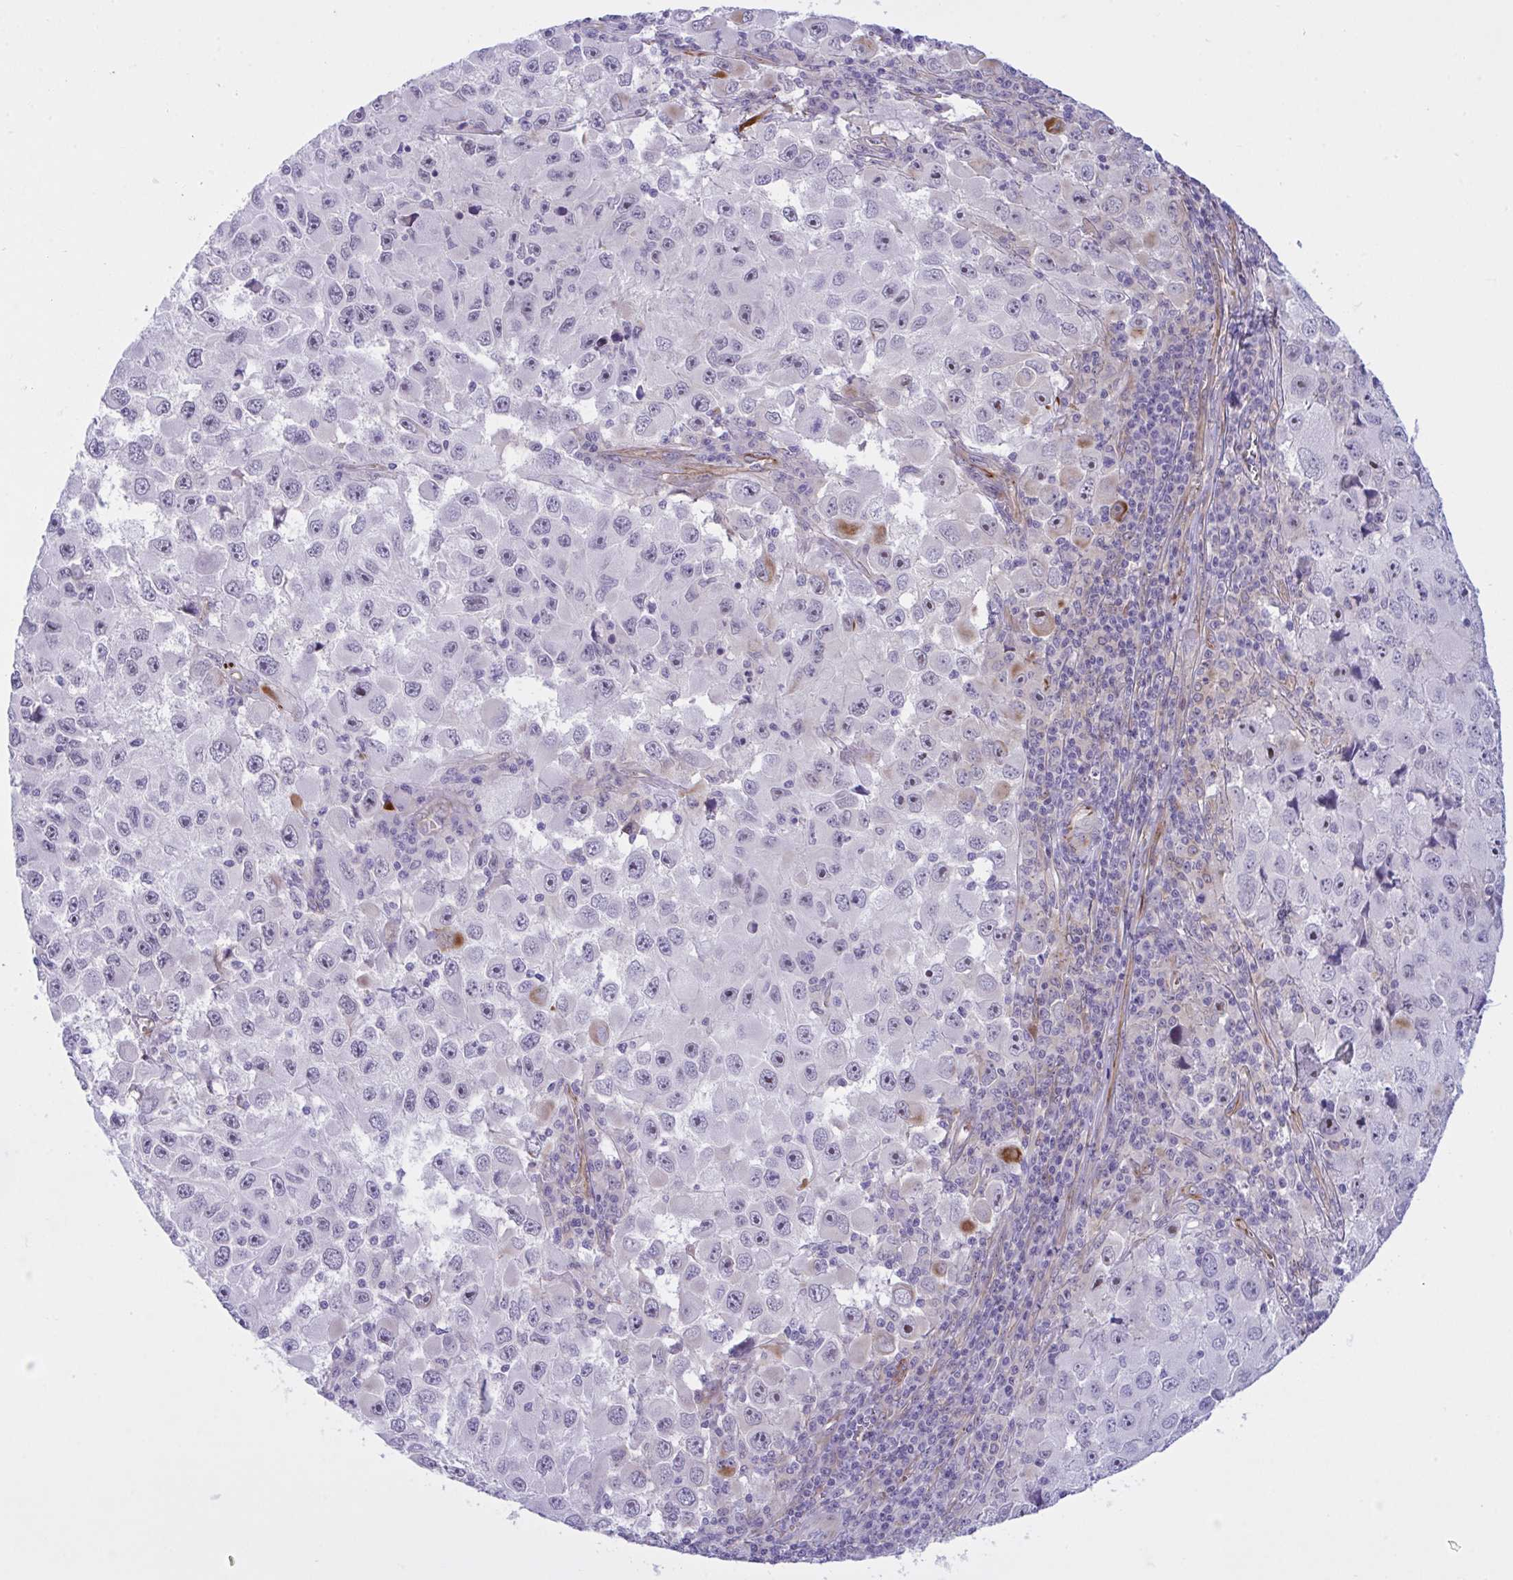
{"staining": {"intensity": "negative", "quantity": "none", "location": "none"}, "tissue": "melanoma", "cell_type": "Tumor cells", "image_type": "cancer", "snomed": [{"axis": "morphology", "description": "Malignant melanoma, Metastatic site"}, {"axis": "topography", "description": "Lymph node"}], "caption": "Malignant melanoma (metastatic site) was stained to show a protein in brown. There is no significant expression in tumor cells.", "gene": "PRRT4", "patient": {"sex": "female", "age": 67}}